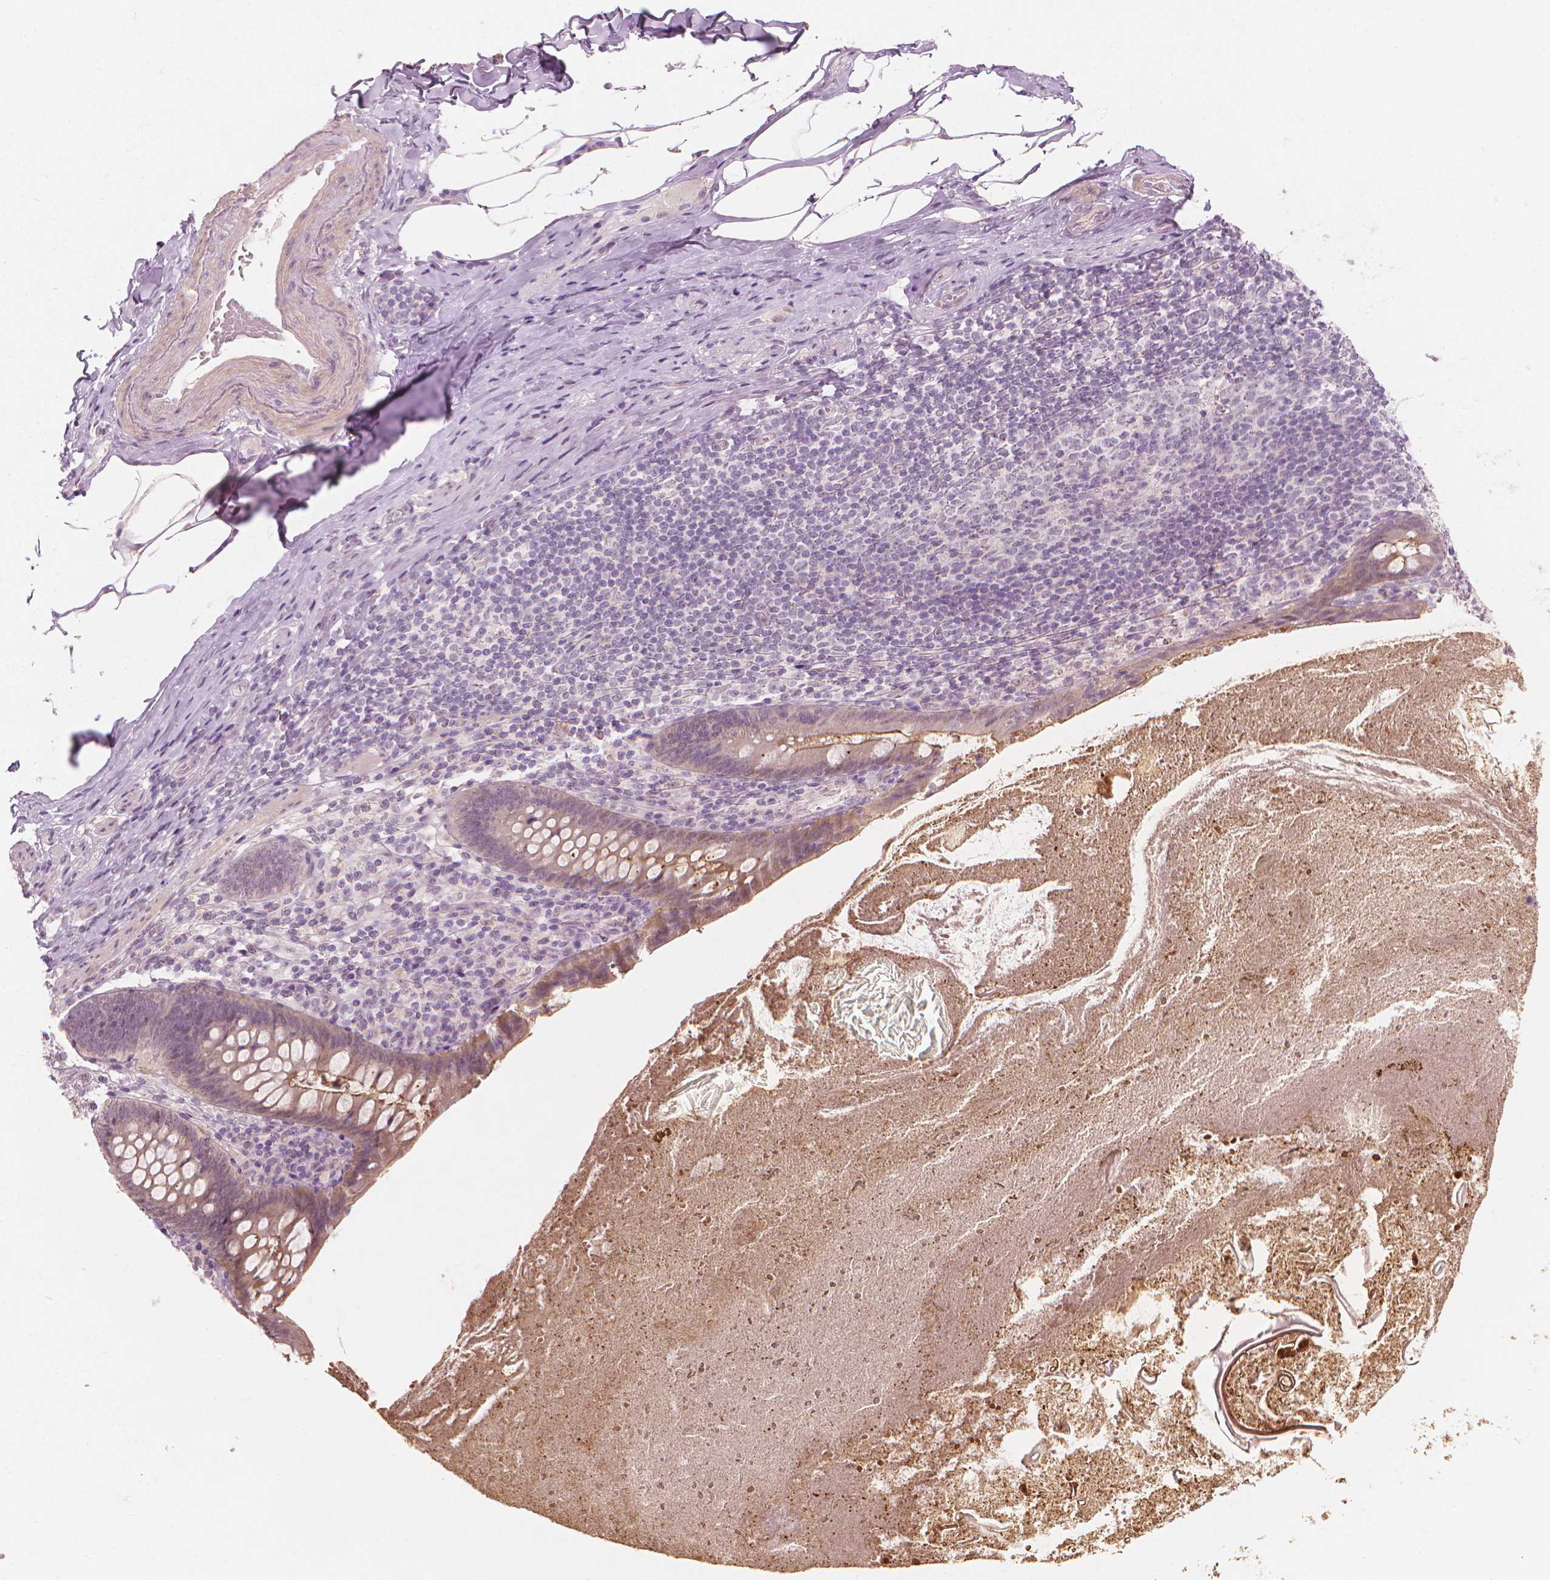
{"staining": {"intensity": "weak", "quantity": "25%-75%", "location": "cytoplasmic/membranous"}, "tissue": "appendix", "cell_type": "Glandular cells", "image_type": "normal", "snomed": [{"axis": "morphology", "description": "Normal tissue, NOS"}, {"axis": "topography", "description": "Appendix"}], "caption": "IHC of unremarkable human appendix shows low levels of weak cytoplasmic/membranous staining in about 25%-75% of glandular cells. The protein of interest is shown in brown color, while the nuclei are stained blue.", "gene": "SAXO2", "patient": {"sex": "male", "age": 47}}